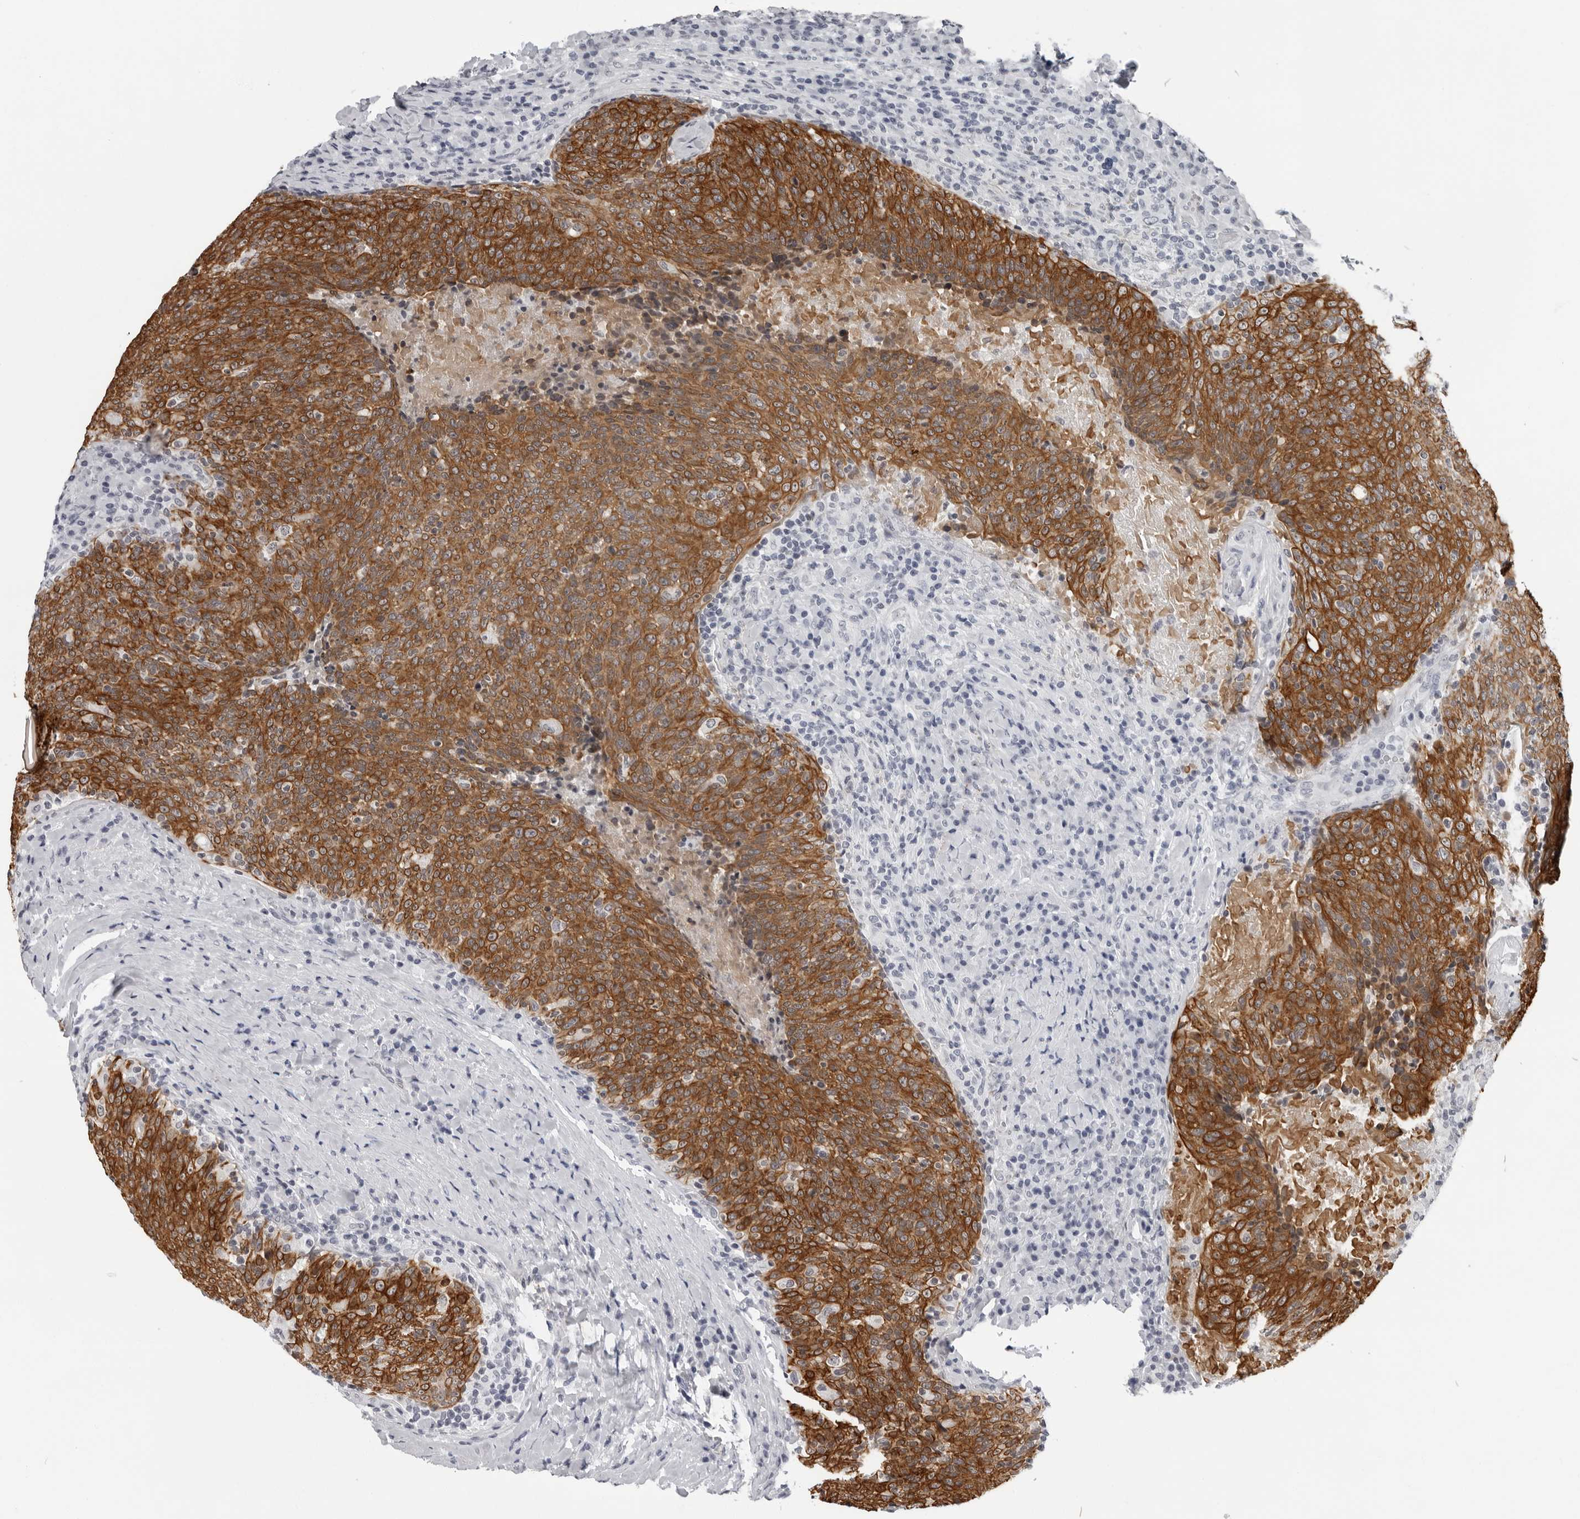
{"staining": {"intensity": "strong", "quantity": ">75%", "location": "cytoplasmic/membranous"}, "tissue": "head and neck cancer", "cell_type": "Tumor cells", "image_type": "cancer", "snomed": [{"axis": "morphology", "description": "Squamous cell carcinoma, NOS"}, {"axis": "morphology", "description": "Squamous cell carcinoma, metastatic, NOS"}, {"axis": "topography", "description": "Lymph node"}, {"axis": "topography", "description": "Head-Neck"}], "caption": "Squamous cell carcinoma (head and neck) was stained to show a protein in brown. There is high levels of strong cytoplasmic/membranous staining in about >75% of tumor cells.", "gene": "CCDC28B", "patient": {"sex": "male", "age": 62}}